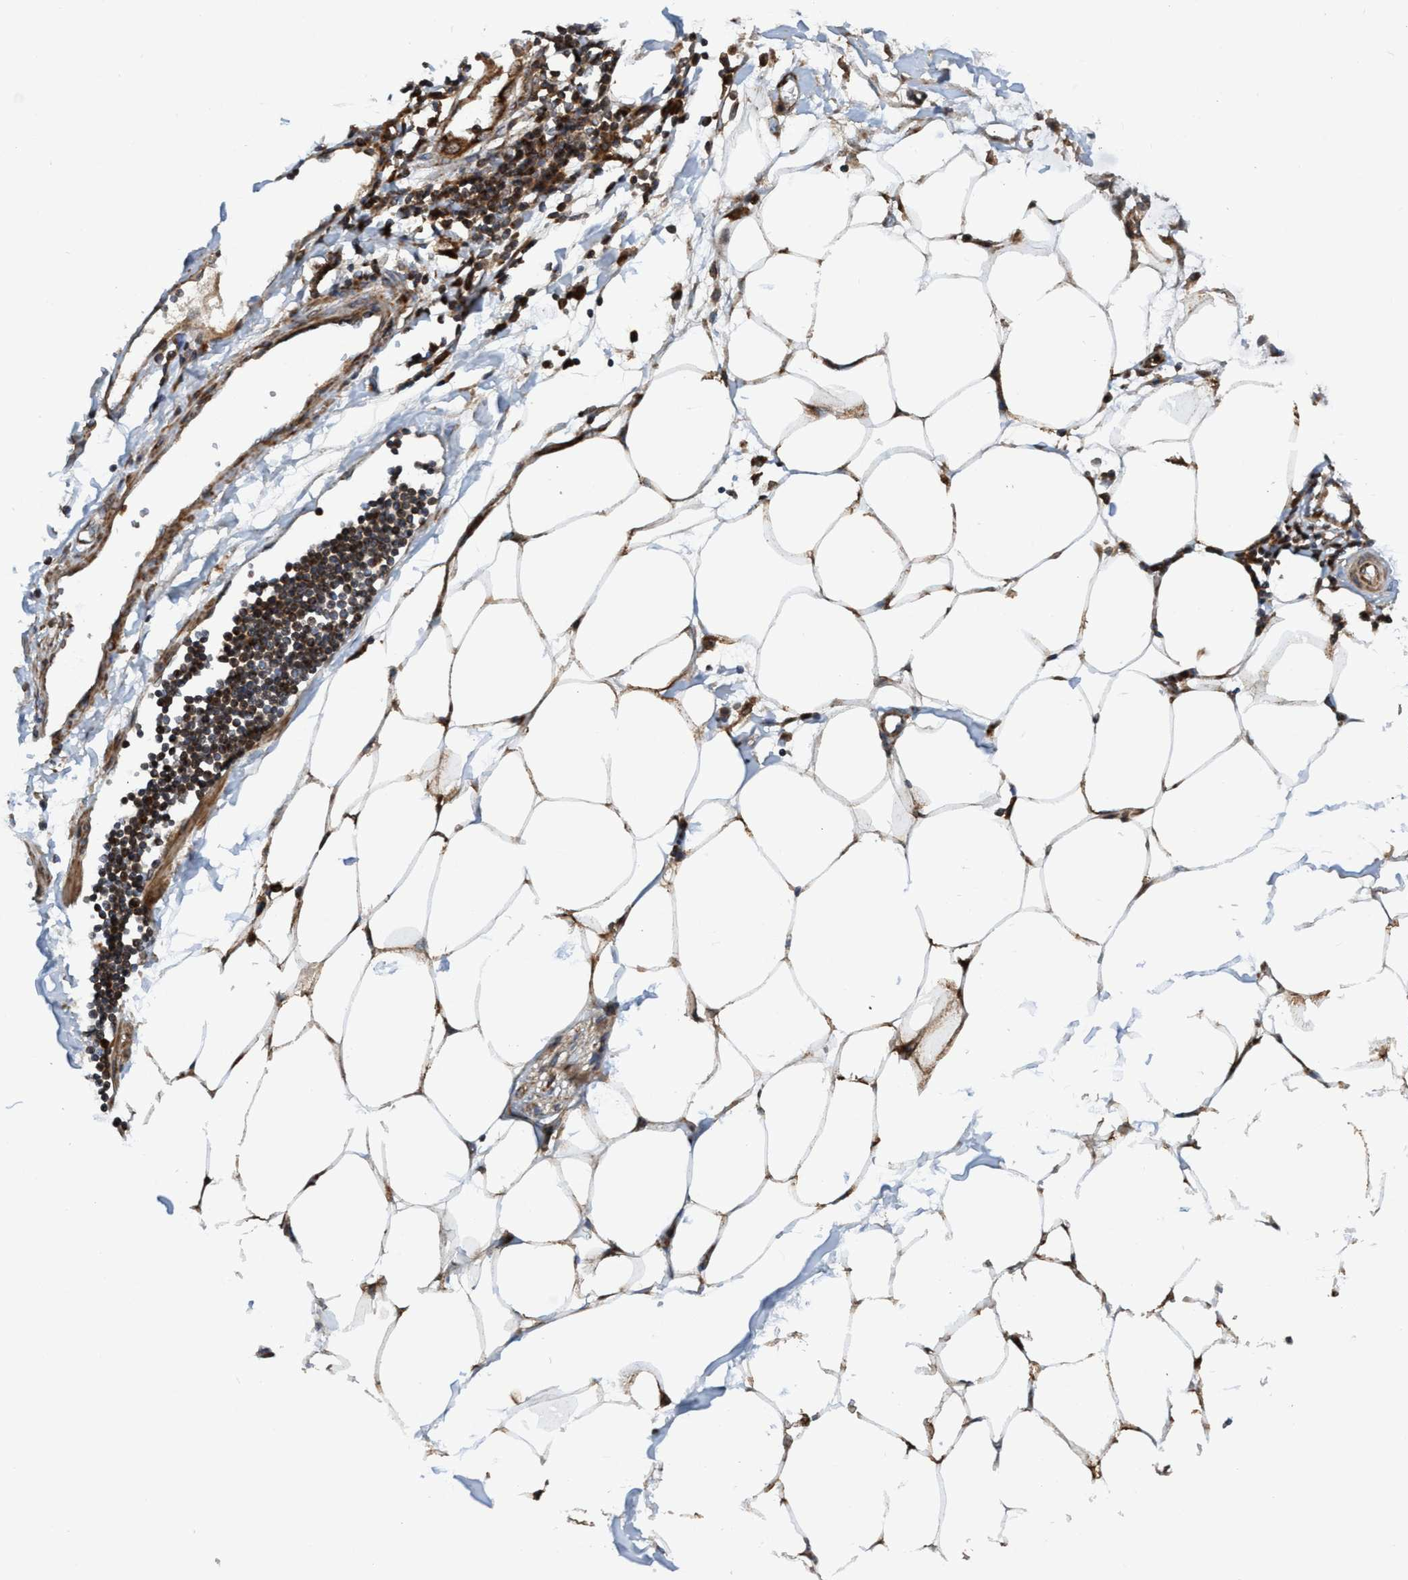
{"staining": {"intensity": "moderate", "quantity": ">75%", "location": "cytoplasmic/membranous"}, "tissue": "adipose tissue", "cell_type": "Adipocytes", "image_type": "normal", "snomed": [{"axis": "morphology", "description": "Normal tissue, NOS"}, {"axis": "morphology", "description": "Adenocarcinoma, NOS"}, {"axis": "topography", "description": "Colon"}, {"axis": "topography", "description": "Peripheral nerve tissue"}], "caption": "Protein expression analysis of benign adipose tissue exhibits moderate cytoplasmic/membranous positivity in about >75% of adipocytes. Nuclei are stained in blue.", "gene": "SLC16A3", "patient": {"sex": "male", "age": 14}}